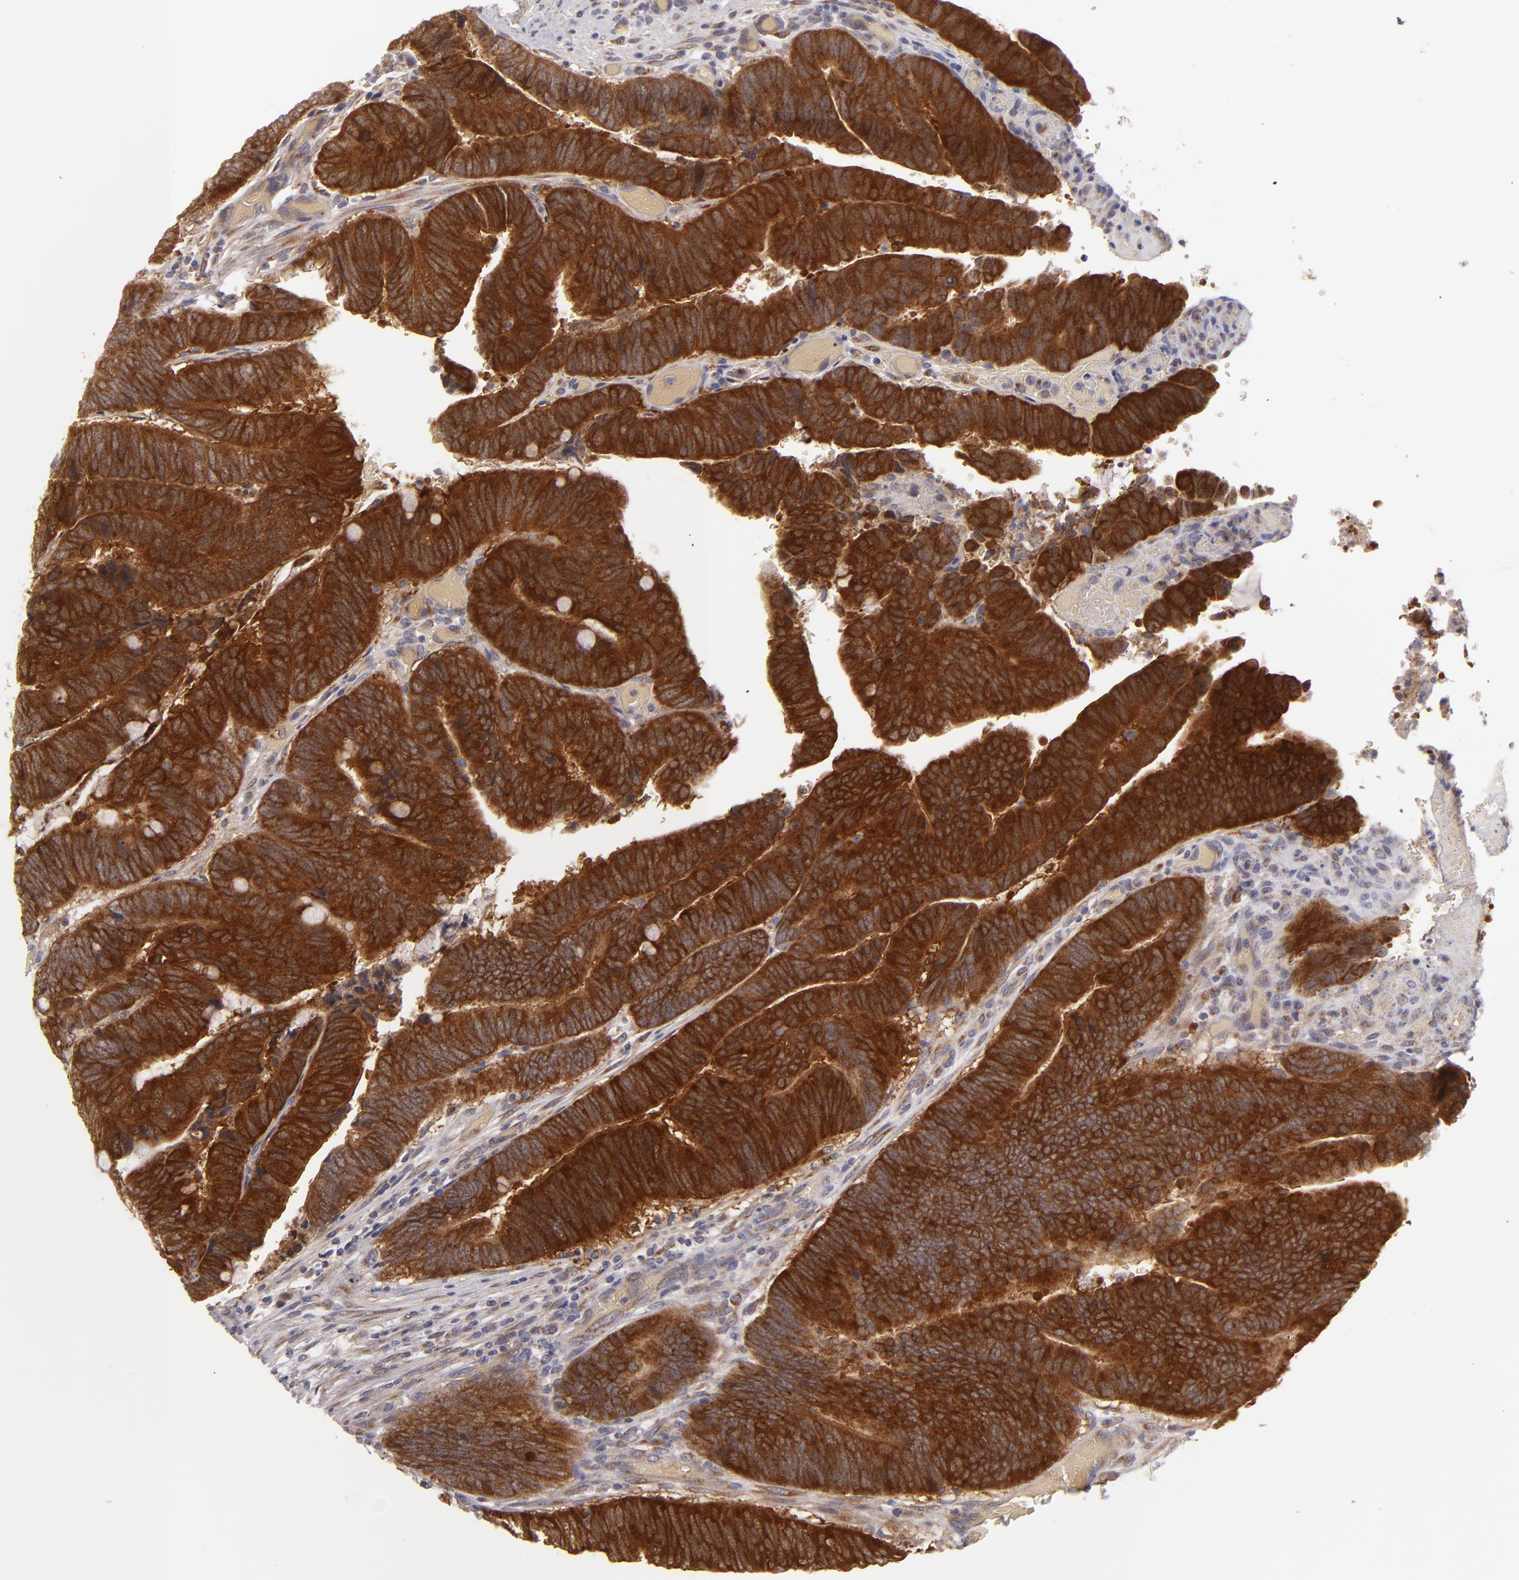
{"staining": {"intensity": "strong", "quantity": ">75%", "location": "cytoplasmic/membranous"}, "tissue": "colorectal cancer", "cell_type": "Tumor cells", "image_type": "cancer", "snomed": [{"axis": "morphology", "description": "Normal tissue, NOS"}, {"axis": "morphology", "description": "Adenocarcinoma, NOS"}, {"axis": "topography", "description": "Rectum"}], "caption": "Strong cytoplasmic/membranous staining is identified in approximately >75% of tumor cells in colorectal adenocarcinoma.", "gene": "SH2D4A", "patient": {"sex": "male", "age": 92}}